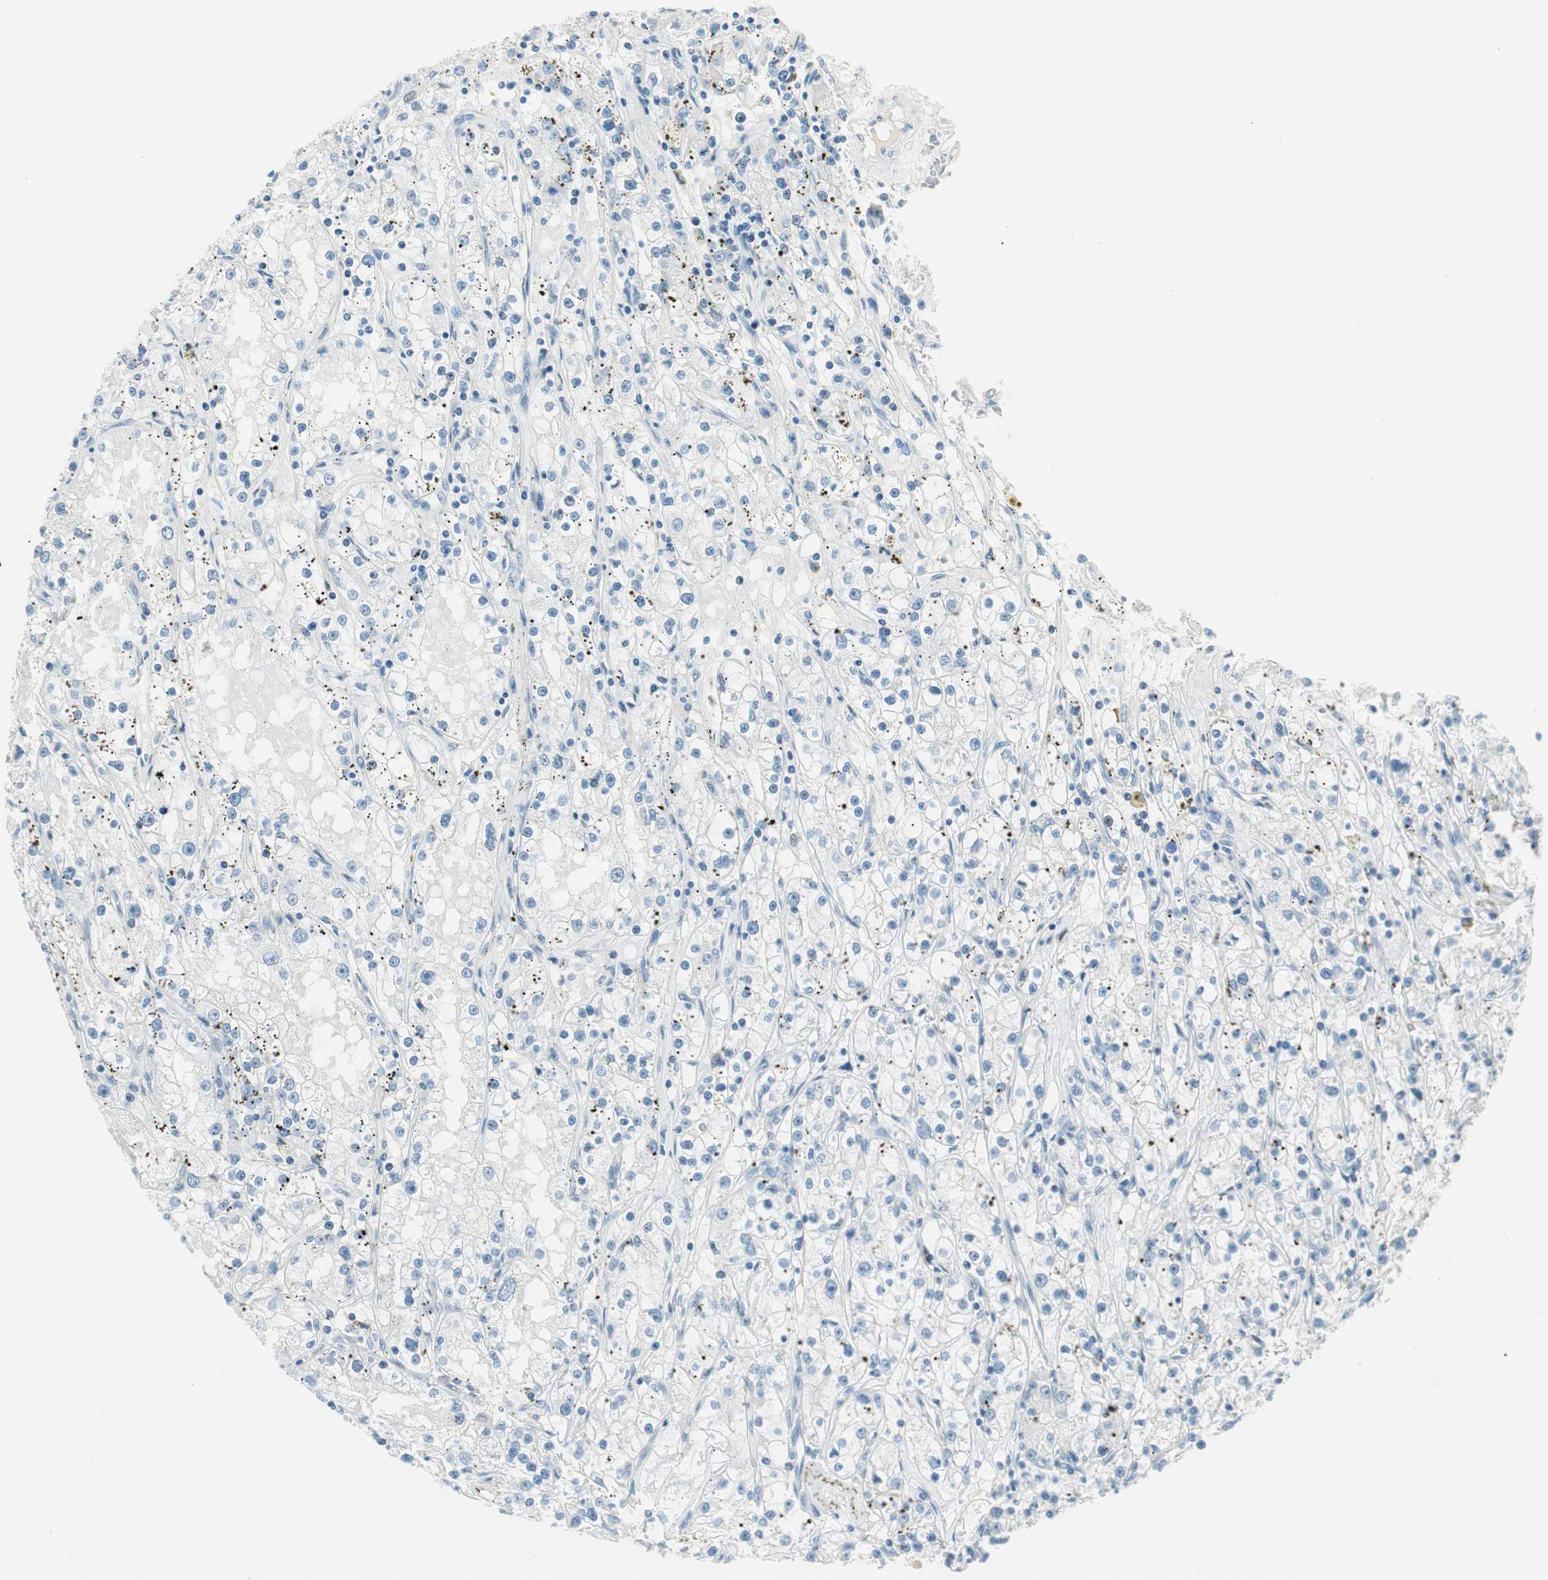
{"staining": {"intensity": "negative", "quantity": "none", "location": "none"}, "tissue": "renal cancer", "cell_type": "Tumor cells", "image_type": "cancer", "snomed": [{"axis": "morphology", "description": "Adenocarcinoma, NOS"}, {"axis": "topography", "description": "Kidney"}], "caption": "Tumor cells are negative for brown protein staining in renal cancer.", "gene": "GNAO1", "patient": {"sex": "male", "age": 56}}